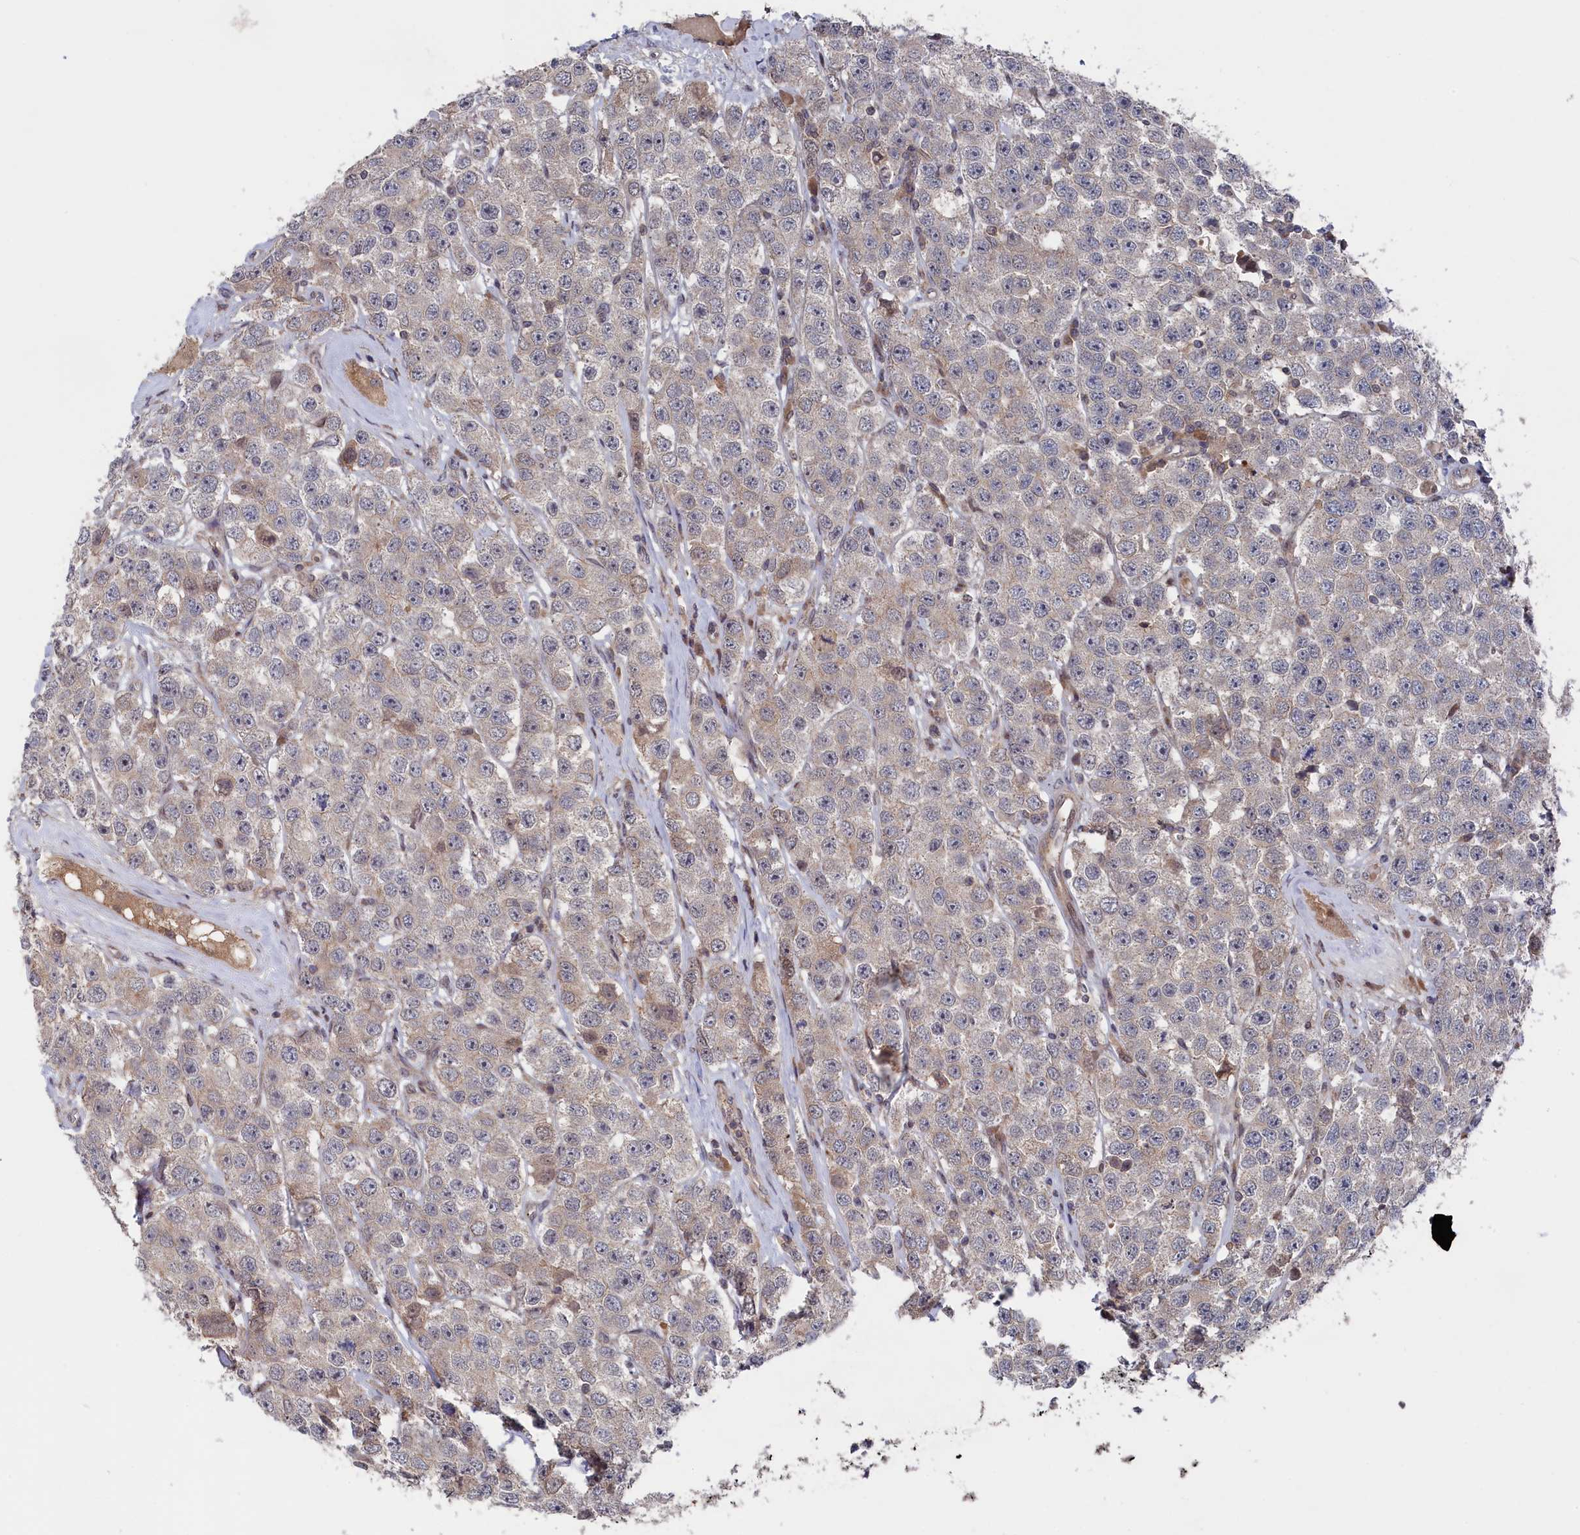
{"staining": {"intensity": "weak", "quantity": "<25%", "location": "cytoplasmic/membranous"}, "tissue": "testis cancer", "cell_type": "Tumor cells", "image_type": "cancer", "snomed": [{"axis": "morphology", "description": "Seminoma, NOS"}, {"axis": "topography", "description": "Testis"}], "caption": "Immunohistochemistry of testis cancer (seminoma) demonstrates no expression in tumor cells.", "gene": "TMC5", "patient": {"sex": "male", "age": 28}}